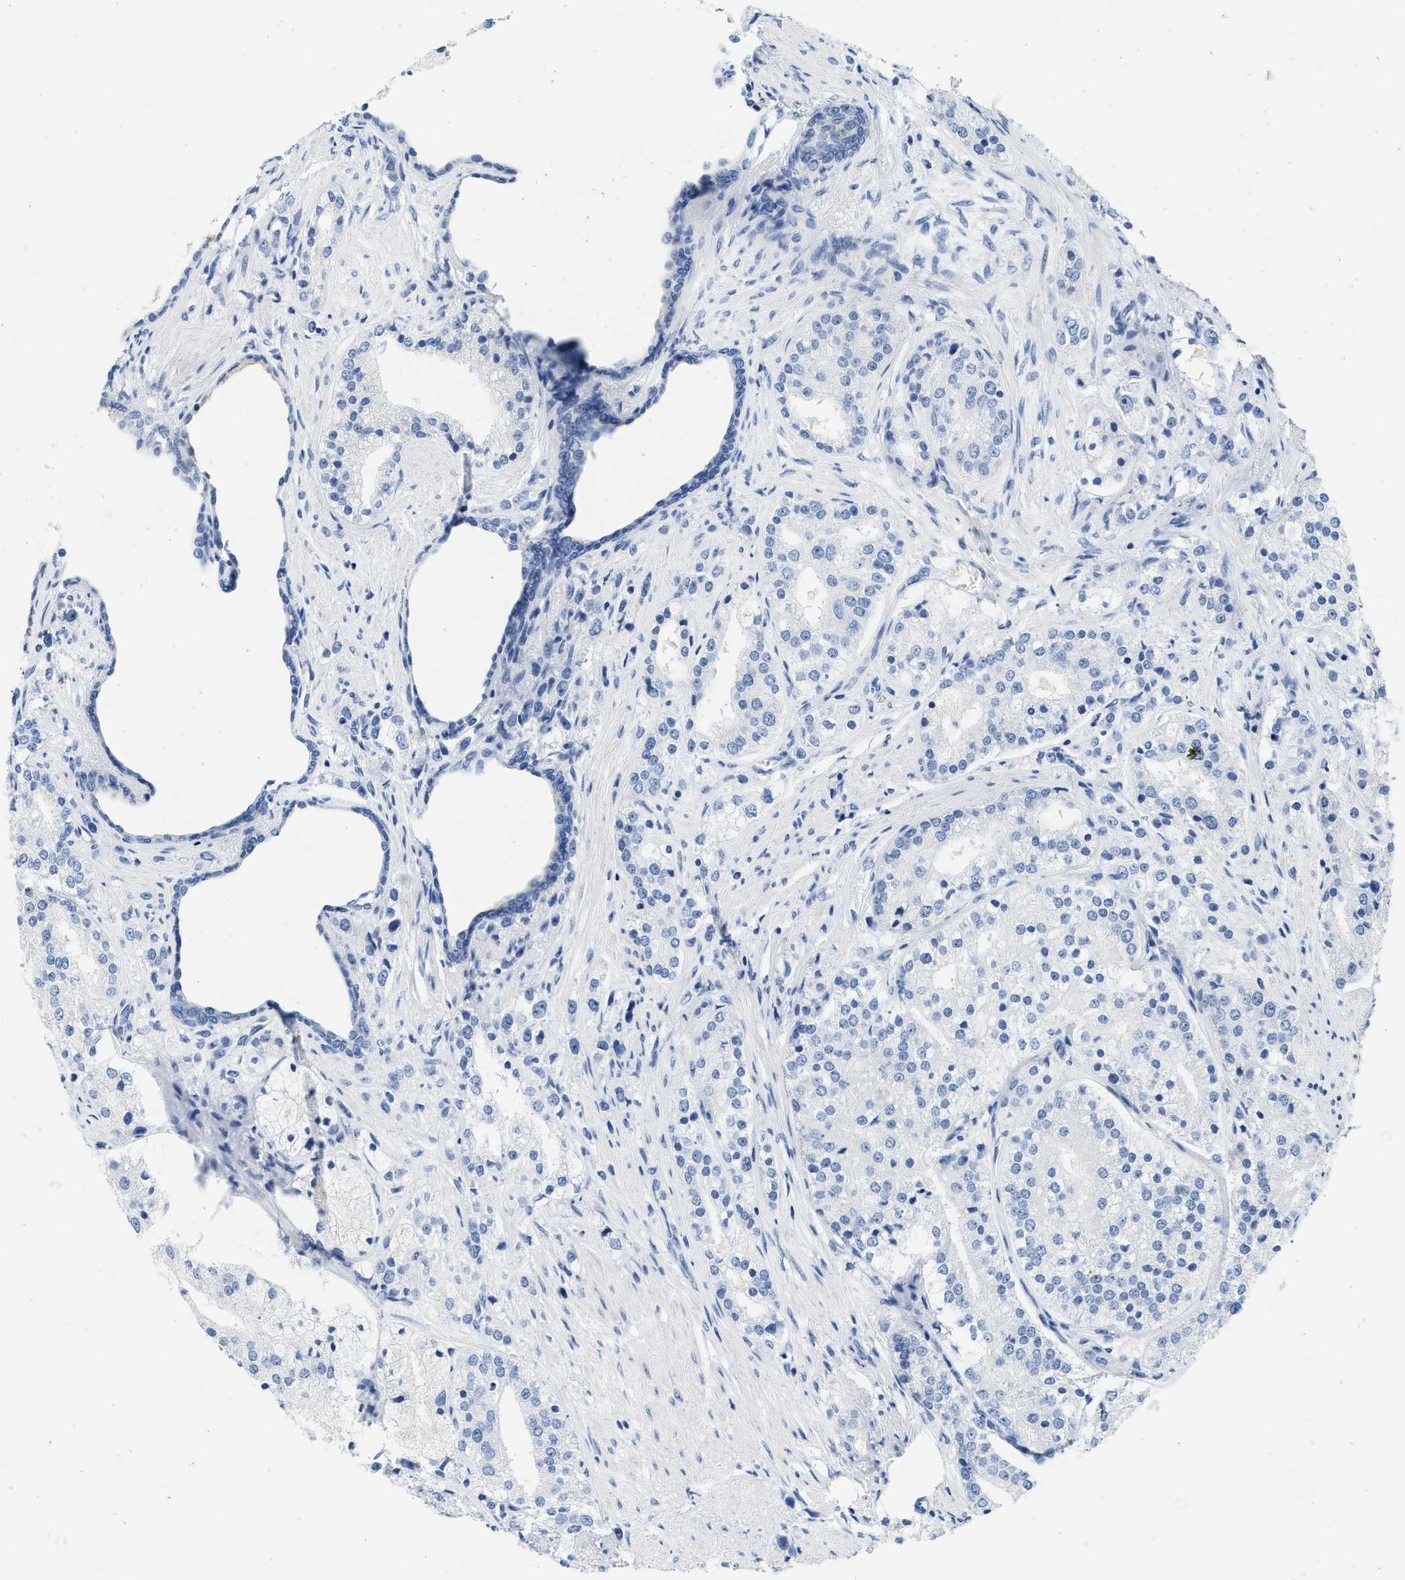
{"staining": {"intensity": "negative", "quantity": "none", "location": "none"}, "tissue": "prostate cancer", "cell_type": "Tumor cells", "image_type": "cancer", "snomed": [{"axis": "morphology", "description": "Adenocarcinoma, High grade"}, {"axis": "topography", "description": "Prostate"}], "caption": "IHC image of neoplastic tissue: human prostate cancer stained with DAB (3,3'-diaminobenzidine) demonstrates no significant protein positivity in tumor cells.", "gene": "ABCB11", "patient": {"sex": "male", "age": 50}}